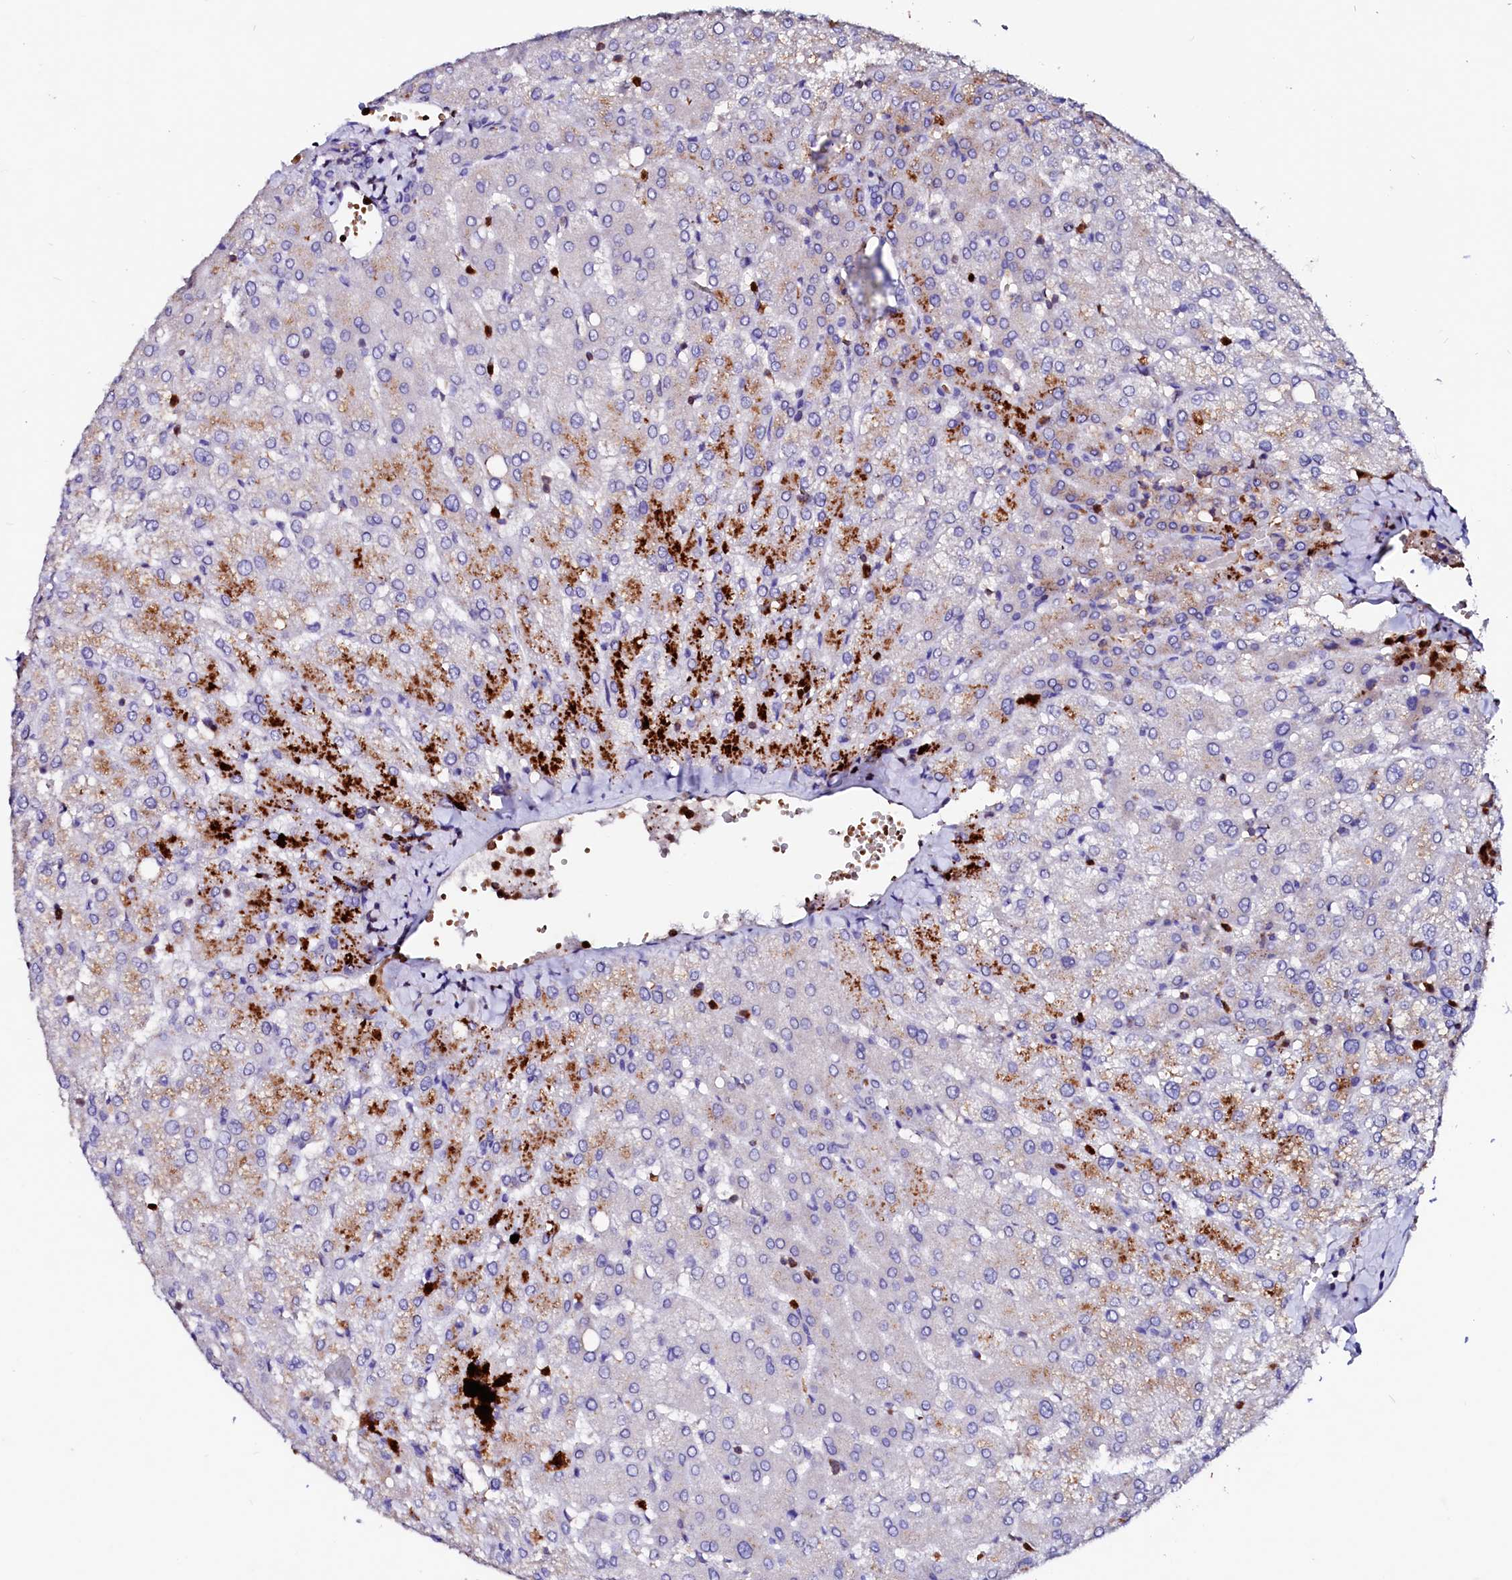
{"staining": {"intensity": "negative", "quantity": "none", "location": "none"}, "tissue": "liver", "cell_type": "Cholangiocytes", "image_type": "normal", "snomed": [{"axis": "morphology", "description": "Normal tissue, NOS"}, {"axis": "topography", "description": "Liver"}], "caption": "The micrograph displays no significant staining in cholangiocytes of liver.", "gene": "RAB27A", "patient": {"sex": "female", "age": 54}}